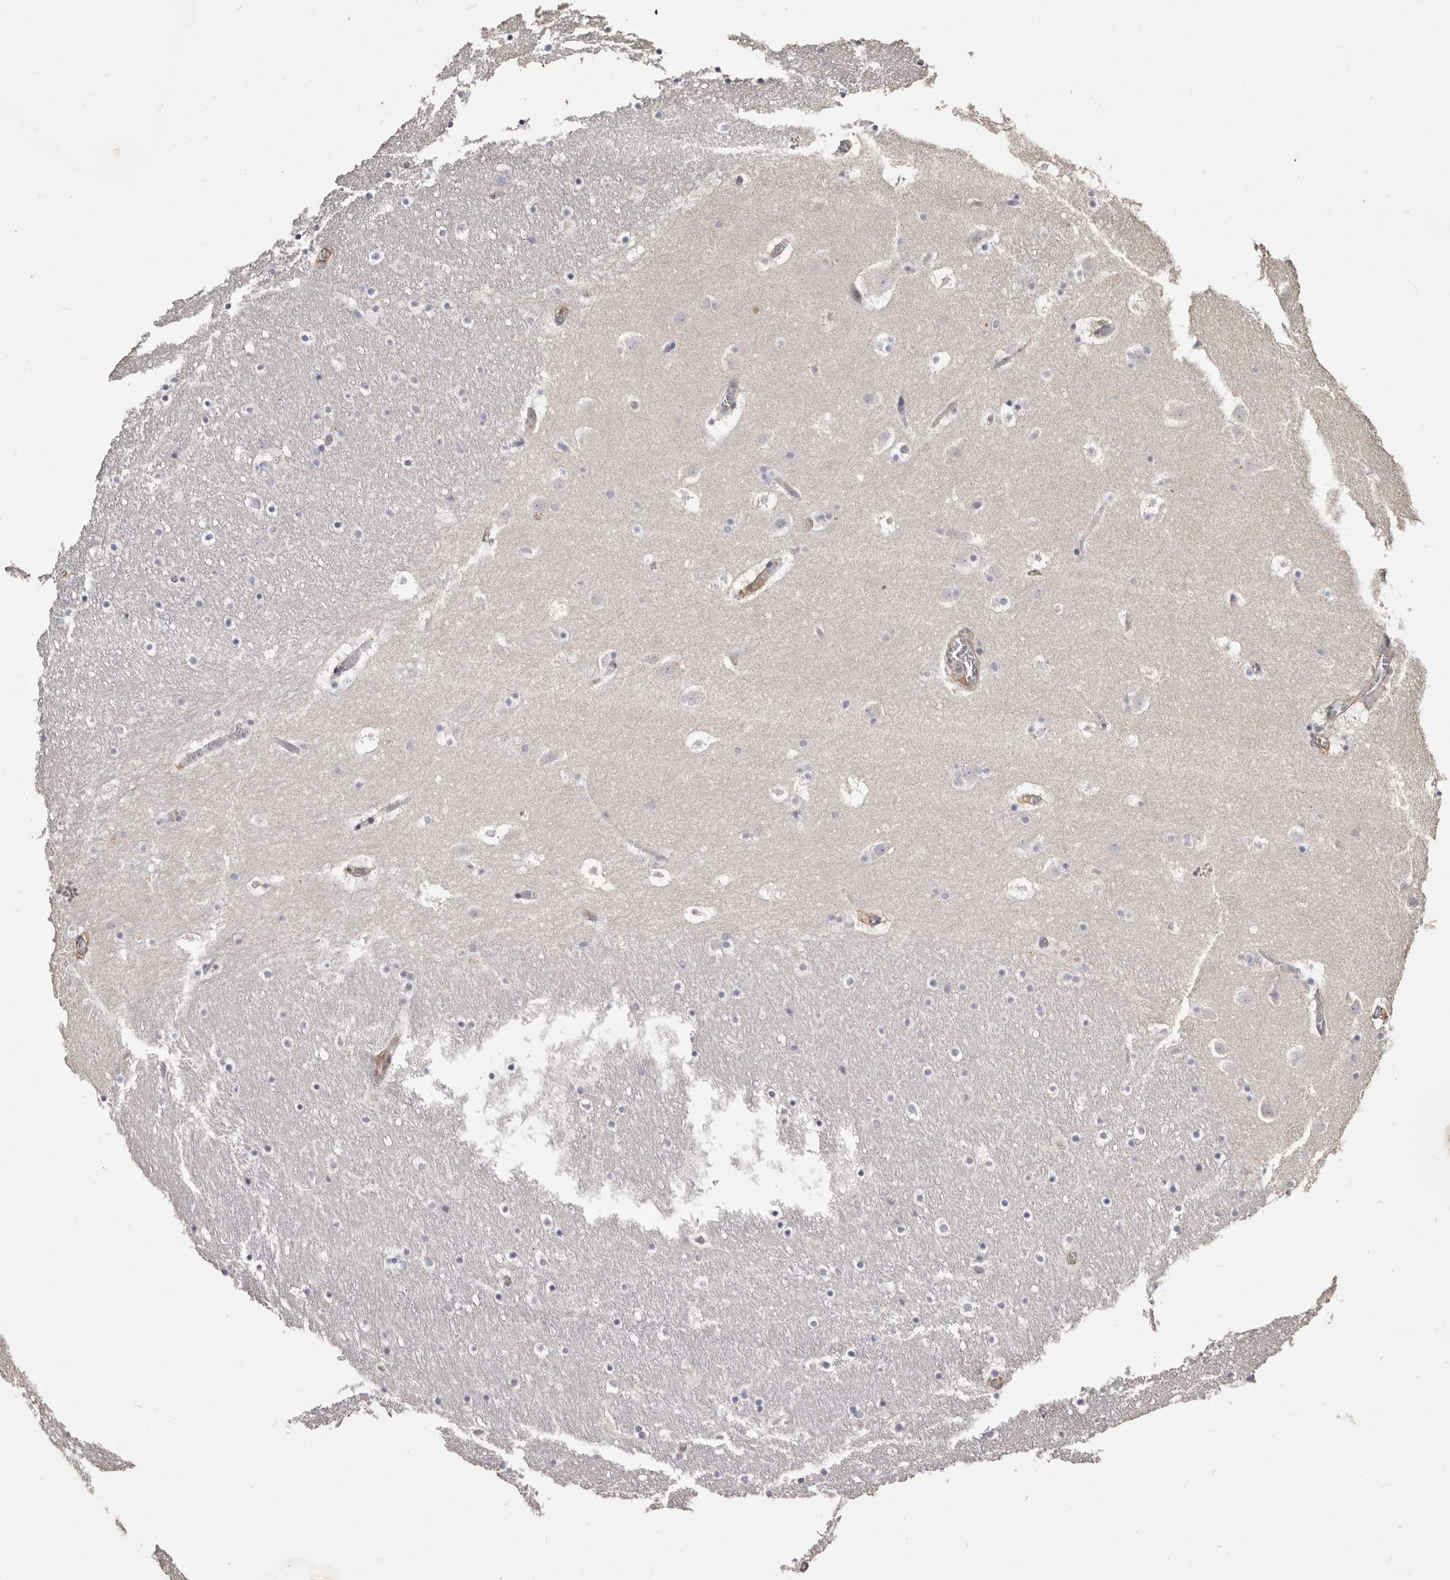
{"staining": {"intensity": "negative", "quantity": "none", "location": "none"}, "tissue": "caudate", "cell_type": "Glial cells", "image_type": "normal", "snomed": [{"axis": "morphology", "description": "Normal tissue, NOS"}, {"axis": "topography", "description": "Lateral ventricle wall"}], "caption": "This is an immunohistochemistry photomicrograph of unremarkable caudate. There is no expression in glial cells.", "gene": "COL6A1", "patient": {"sex": "male", "age": 45}}